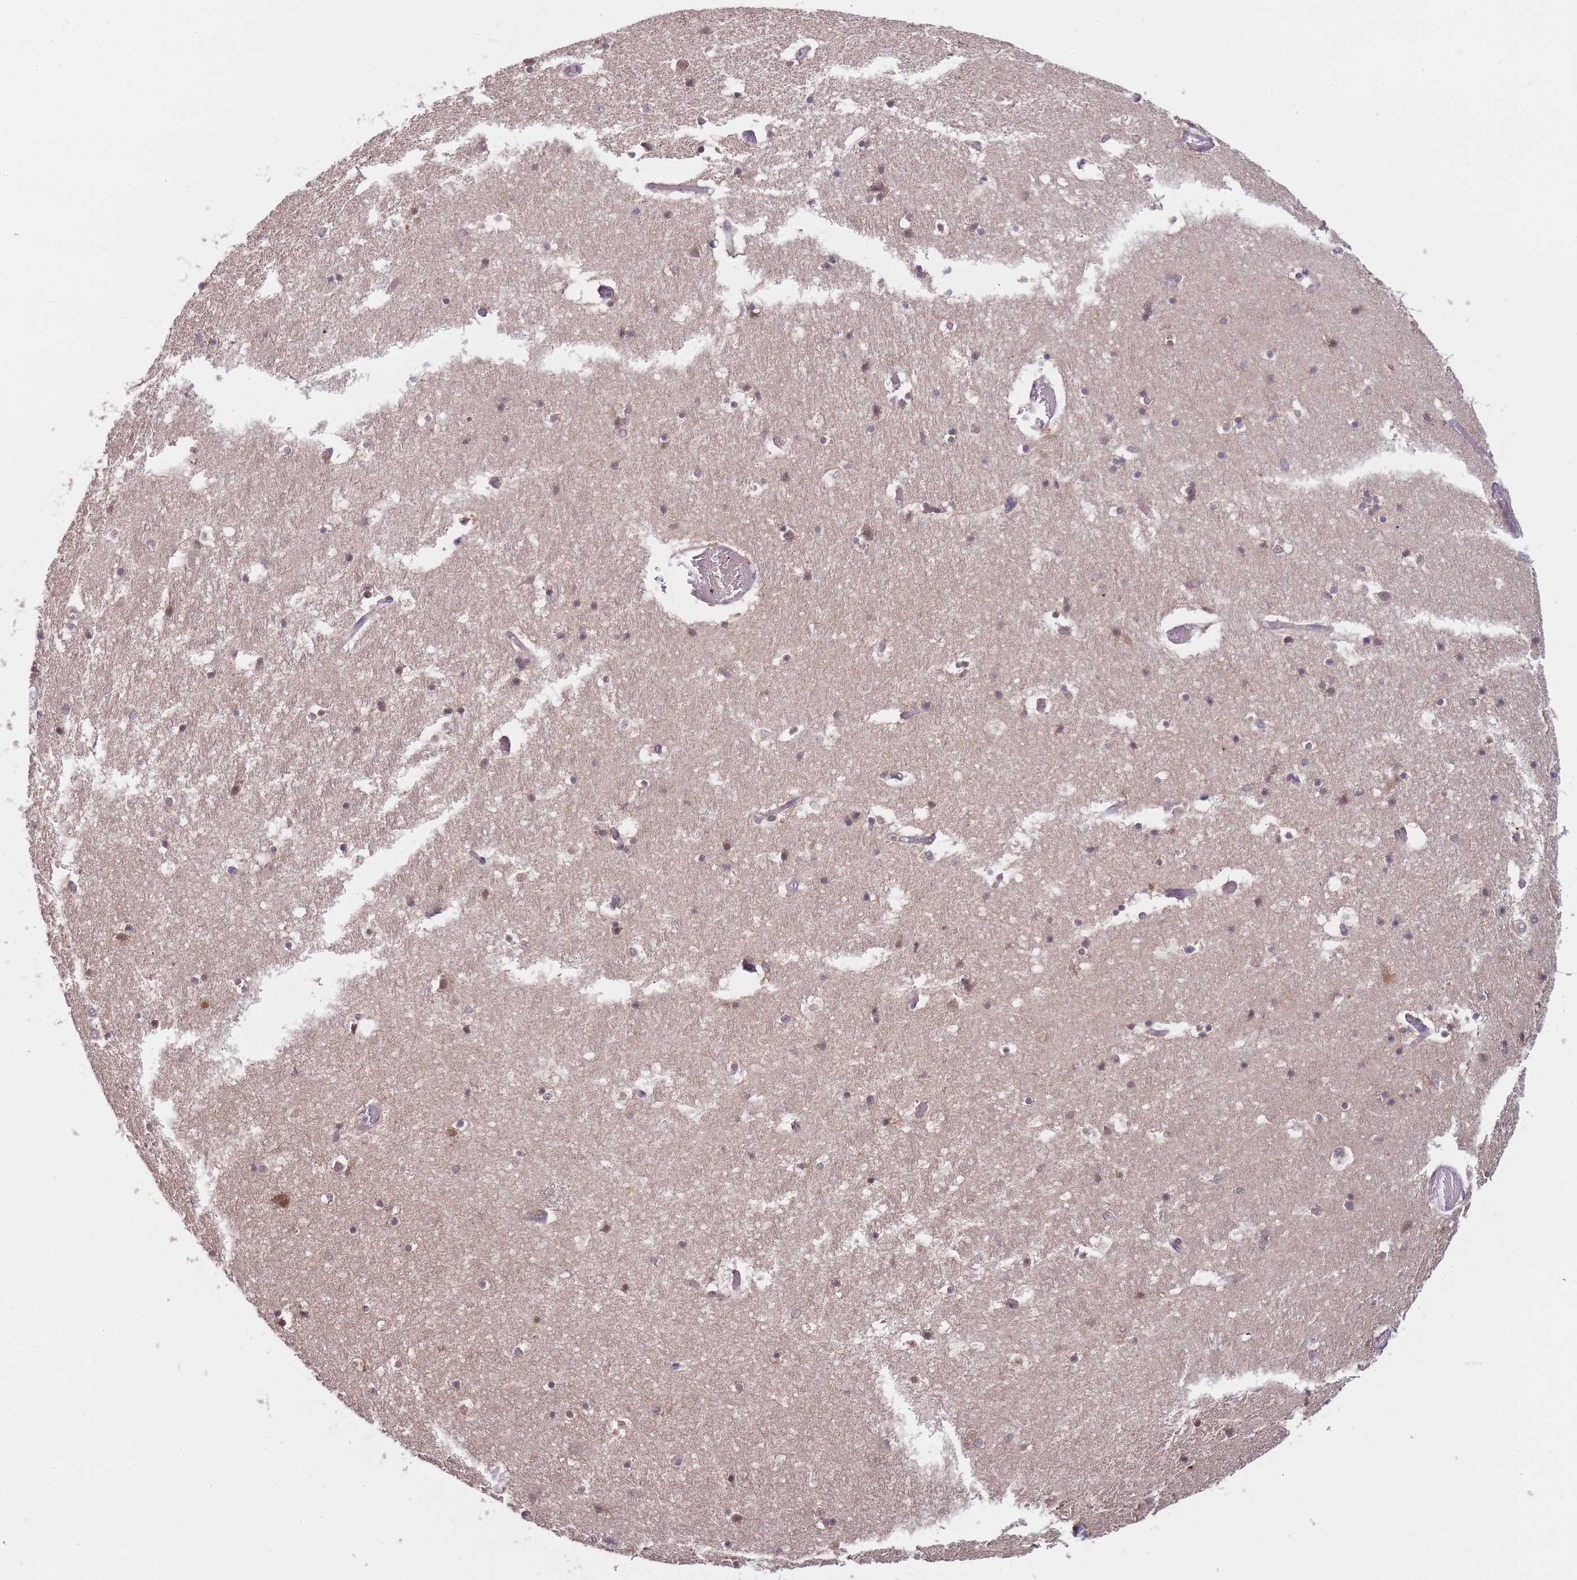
{"staining": {"intensity": "moderate", "quantity": "<25%", "location": "cytoplasmic/membranous,nuclear"}, "tissue": "hippocampus", "cell_type": "Glial cells", "image_type": "normal", "snomed": [{"axis": "morphology", "description": "Normal tissue, NOS"}, {"axis": "topography", "description": "Hippocampus"}], "caption": "Moderate cytoplasmic/membranous,nuclear protein staining is appreciated in approximately <25% of glial cells in hippocampus. The staining was performed using DAB (3,3'-diaminobenzidine) to visualize the protein expression in brown, while the nuclei were stained in blue with hematoxylin (Magnification: 20x).", "gene": "PIP4P1", "patient": {"sex": "female", "age": 52}}